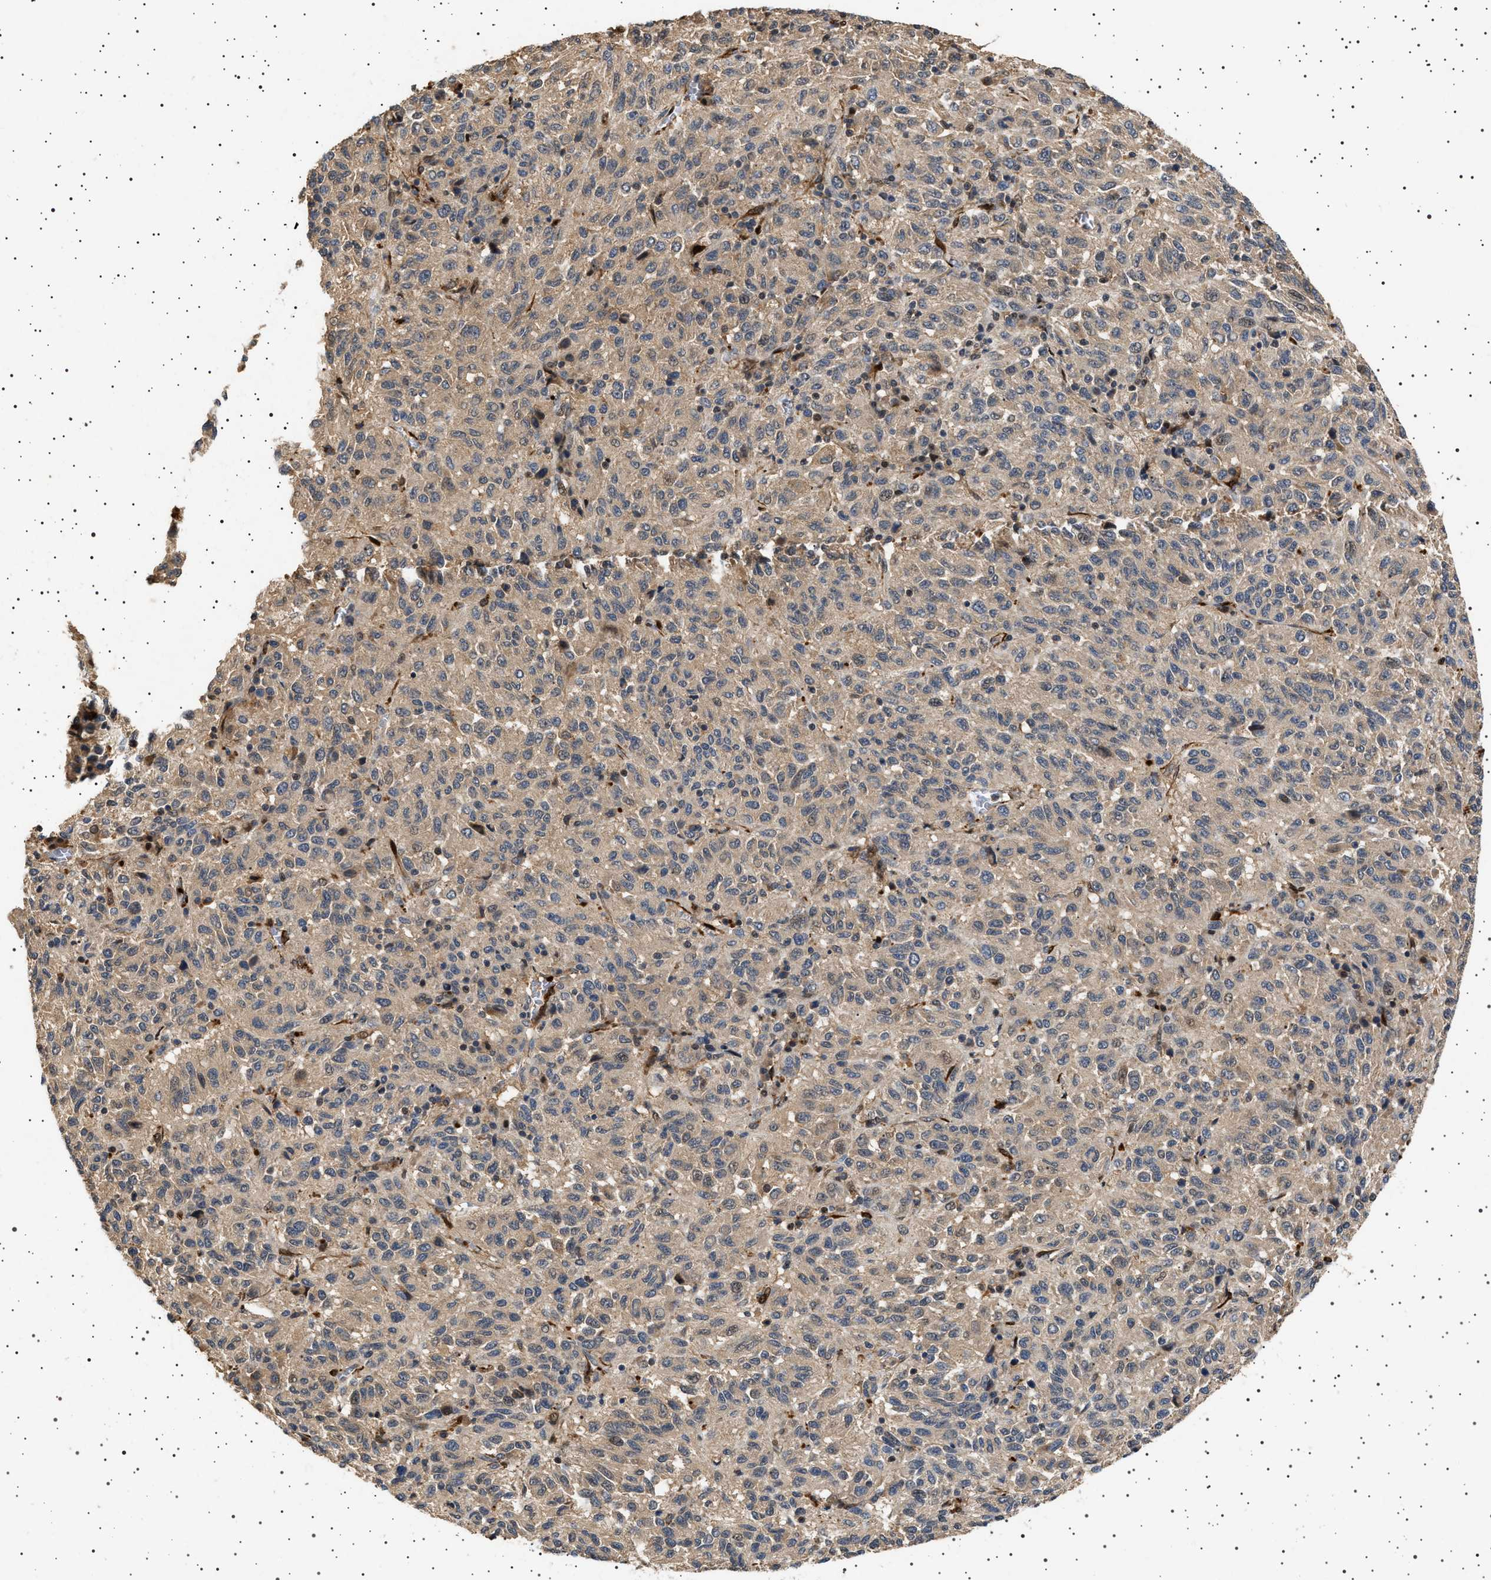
{"staining": {"intensity": "weak", "quantity": "25%-75%", "location": "cytoplasmic/membranous"}, "tissue": "melanoma", "cell_type": "Tumor cells", "image_type": "cancer", "snomed": [{"axis": "morphology", "description": "Malignant melanoma, Metastatic site"}, {"axis": "topography", "description": "Lung"}], "caption": "High-power microscopy captured an immunohistochemistry (IHC) image of melanoma, revealing weak cytoplasmic/membranous staining in about 25%-75% of tumor cells.", "gene": "GUCY1B1", "patient": {"sex": "male", "age": 64}}